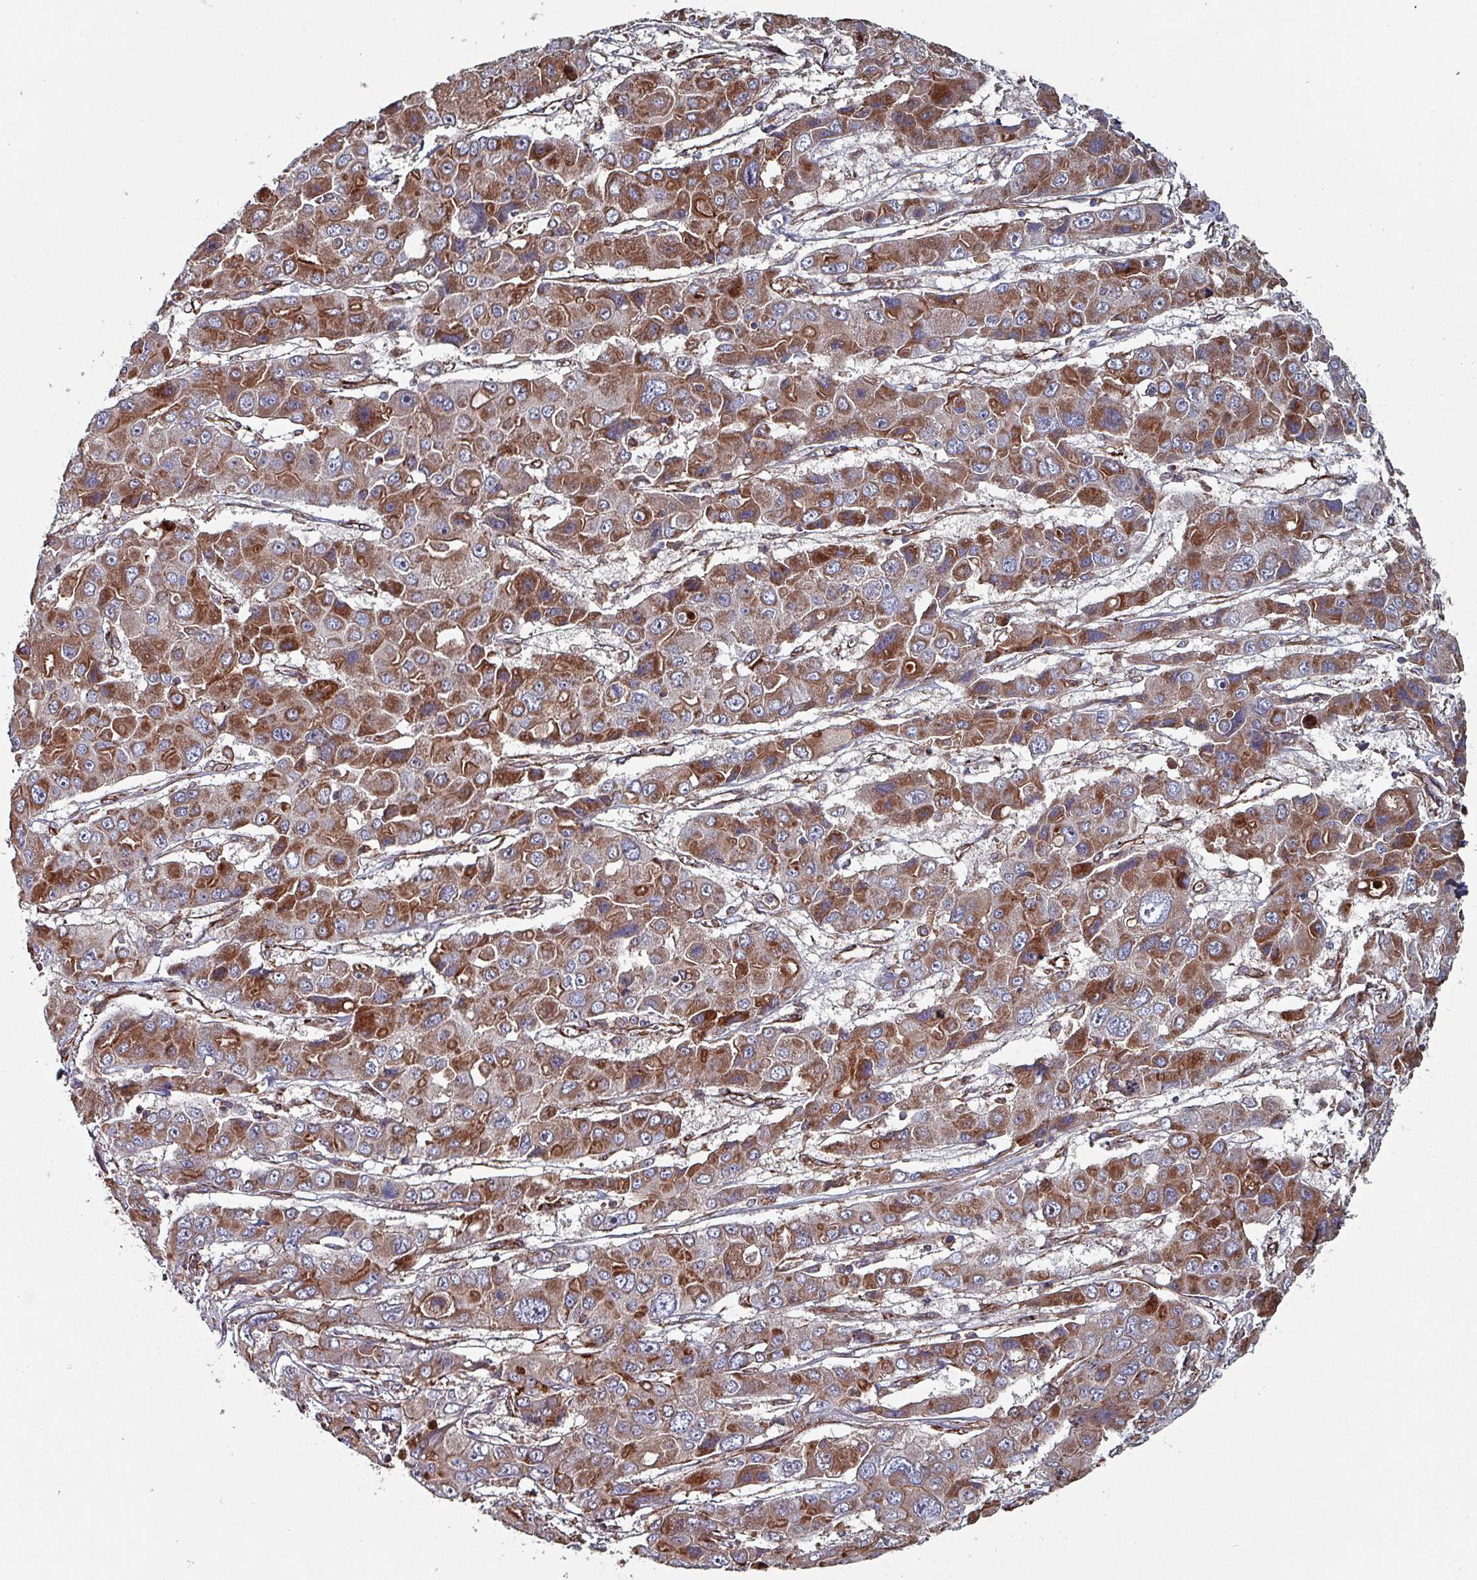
{"staining": {"intensity": "moderate", "quantity": ">75%", "location": "cytoplasmic/membranous"}, "tissue": "liver cancer", "cell_type": "Tumor cells", "image_type": "cancer", "snomed": [{"axis": "morphology", "description": "Cholangiocarcinoma"}, {"axis": "topography", "description": "Liver"}], "caption": "This is an image of immunohistochemistry staining of liver cancer (cholangiocarcinoma), which shows moderate staining in the cytoplasmic/membranous of tumor cells.", "gene": "ANO10", "patient": {"sex": "male", "age": 67}}